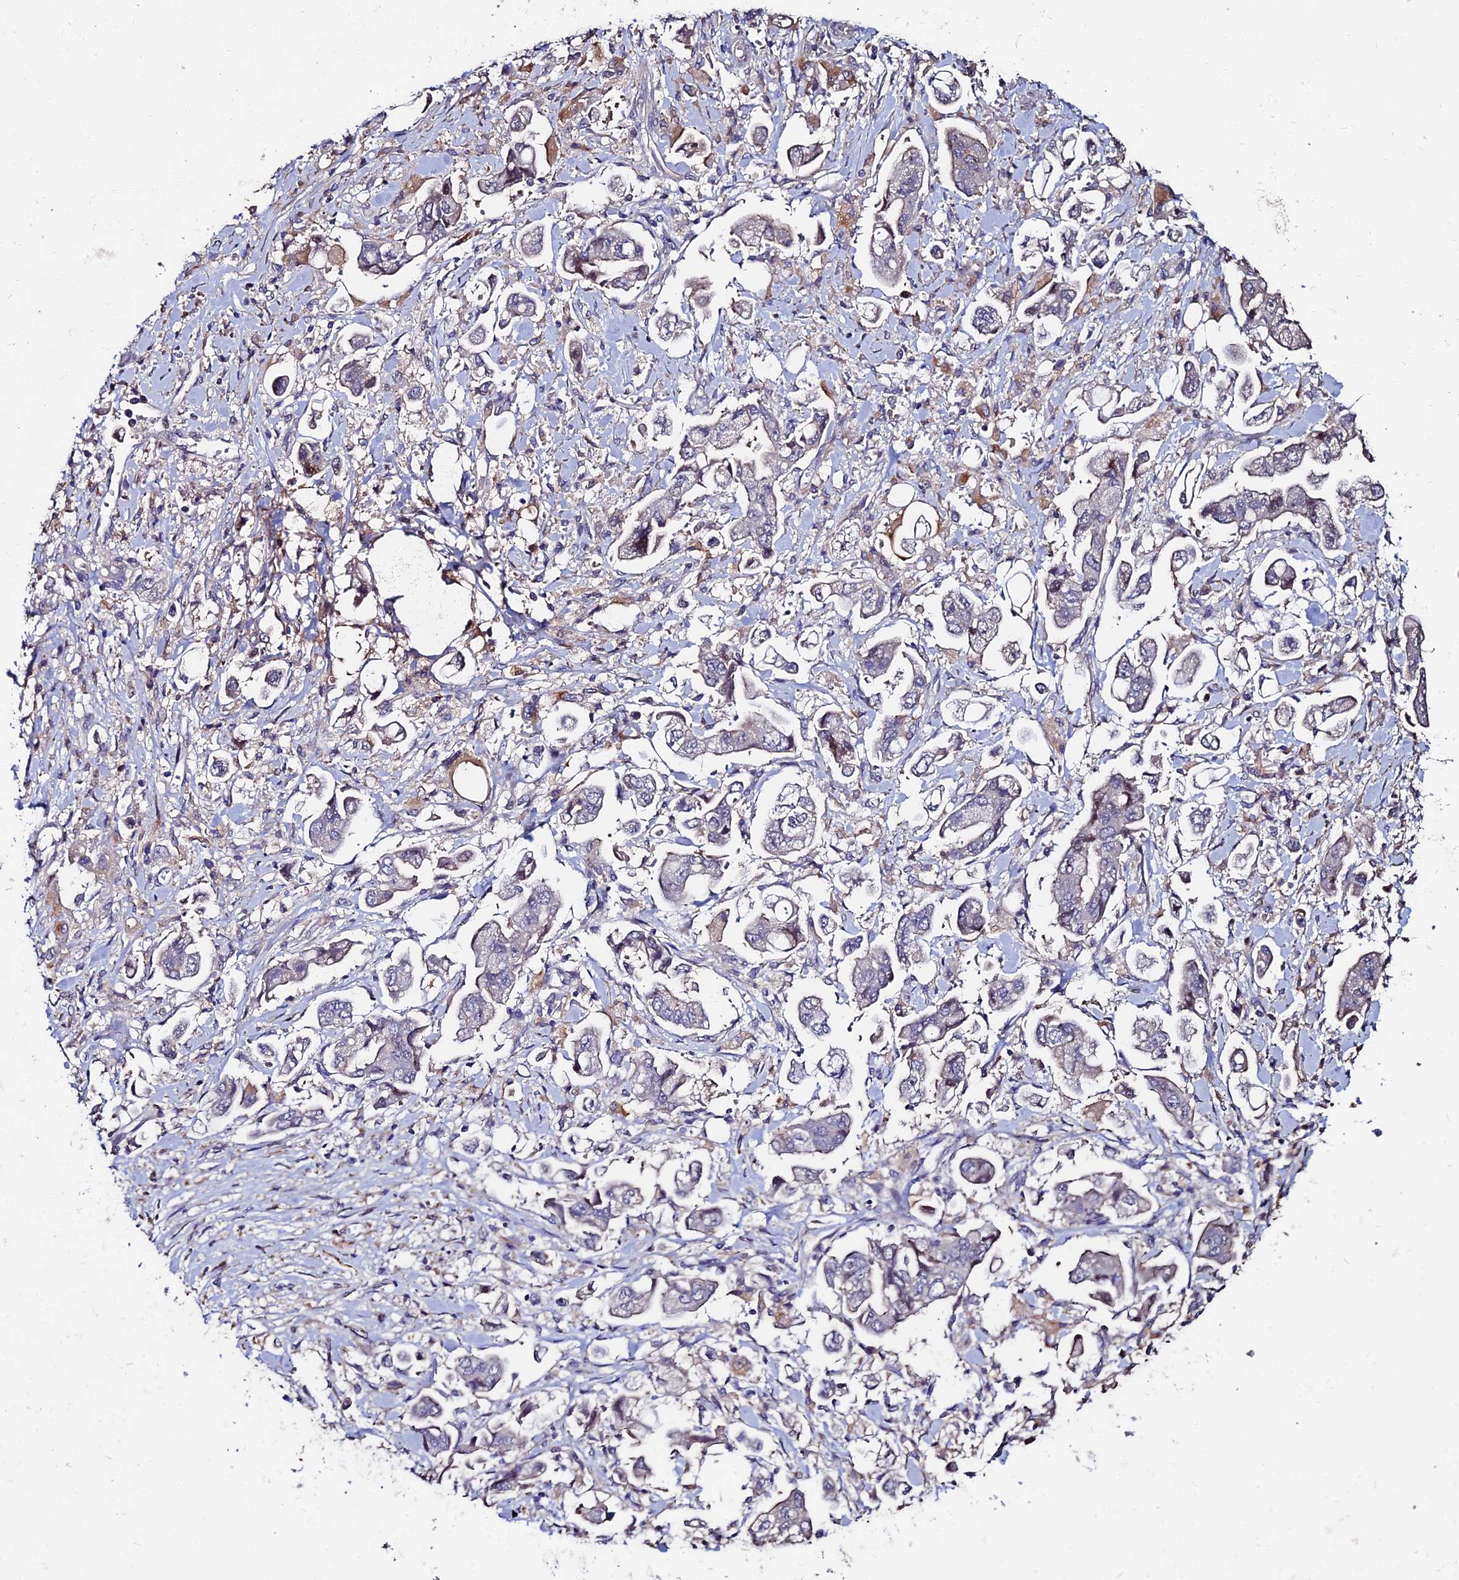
{"staining": {"intensity": "negative", "quantity": "none", "location": "none"}, "tissue": "stomach cancer", "cell_type": "Tumor cells", "image_type": "cancer", "snomed": [{"axis": "morphology", "description": "Adenocarcinoma, NOS"}, {"axis": "topography", "description": "Stomach"}], "caption": "This is an immunohistochemistry (IHC) photomicrograph of adenocarcinoma (stomach). There is no staining in tumor cells.", "gene": "ACTR5", "patient": {"sex": "male", "age": 62}}